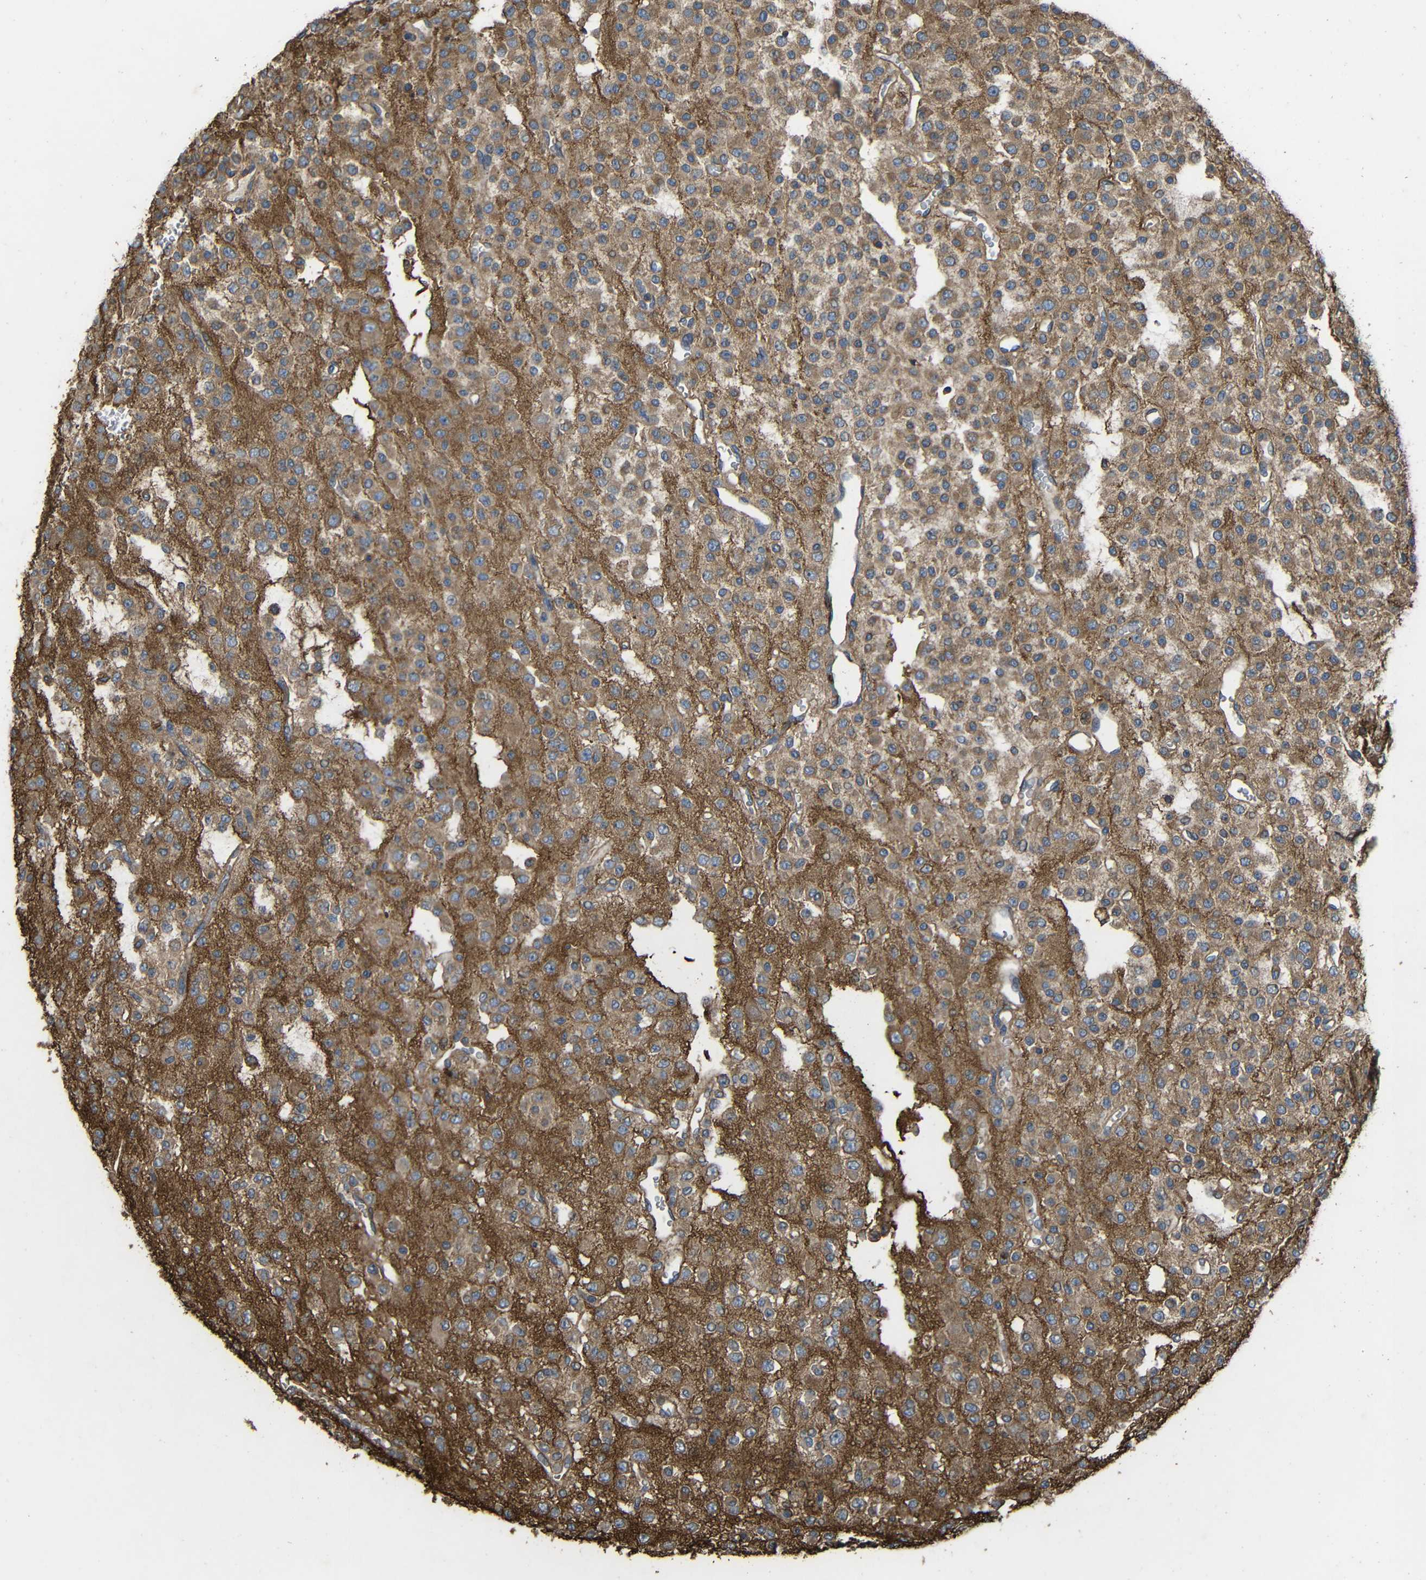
{"staining": {"intensity": "moderate", "quantity": ">75%", "location": "cytoplasmic/membranous"}, "tissue": "glioma", "cell_type": "Tumor cells", "image_type": "cancer", "snomed": [{"axis": "morphology", "description": "Glioma, malignant, Low grade"}, {"axis": "topography", "description": "Brain"}], "caption": "Brown immunohistochemical staining in glioma reveals moderate cytoplasmic/membranous staining in about >75% of tumor cells.", "gene": "TREM2", "patient": {"sex": "male", "age": 38}}